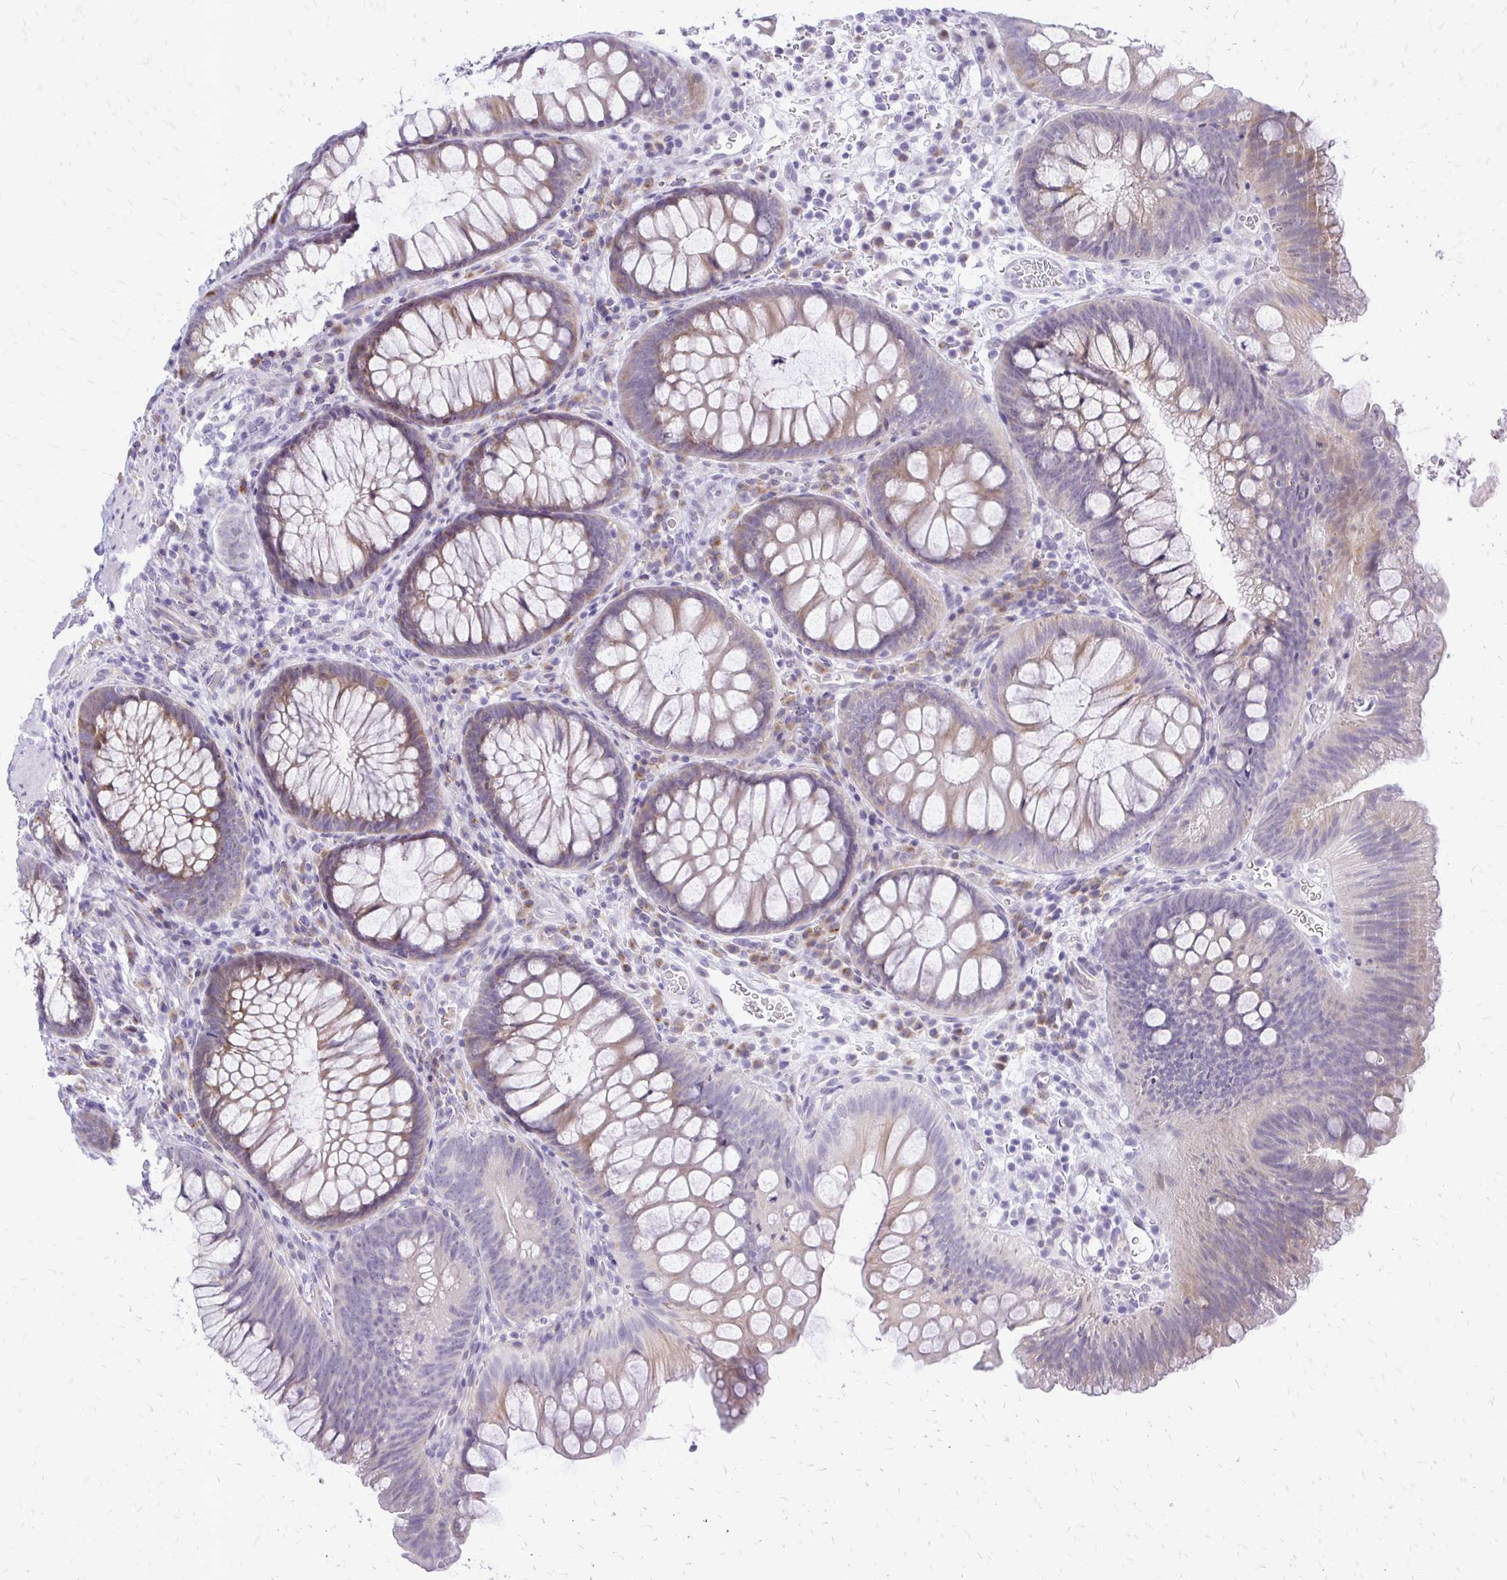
{"staining": {"intensity": "negative", "quantity": "none", "location": "none"}, "tissue": "colon", "cell_type": "Endothelial cells", "image_type": "normal", "snomed": [{"axis": "morphology", "description": "Normal tissue, NOS"}, {"axis": "morphology", "description": "Adenoma, NOS"}, {"axis": "topography", "description": "Soft tissue"}, {"axis": "topography", "description": "Colon"}], "caption": "Immunohistochemical staining of unremarkable human colon demonstrates no significant expression in endothelial cells.", "gene": "EPYC", "patient": {"sex": "male", "age": 47}}